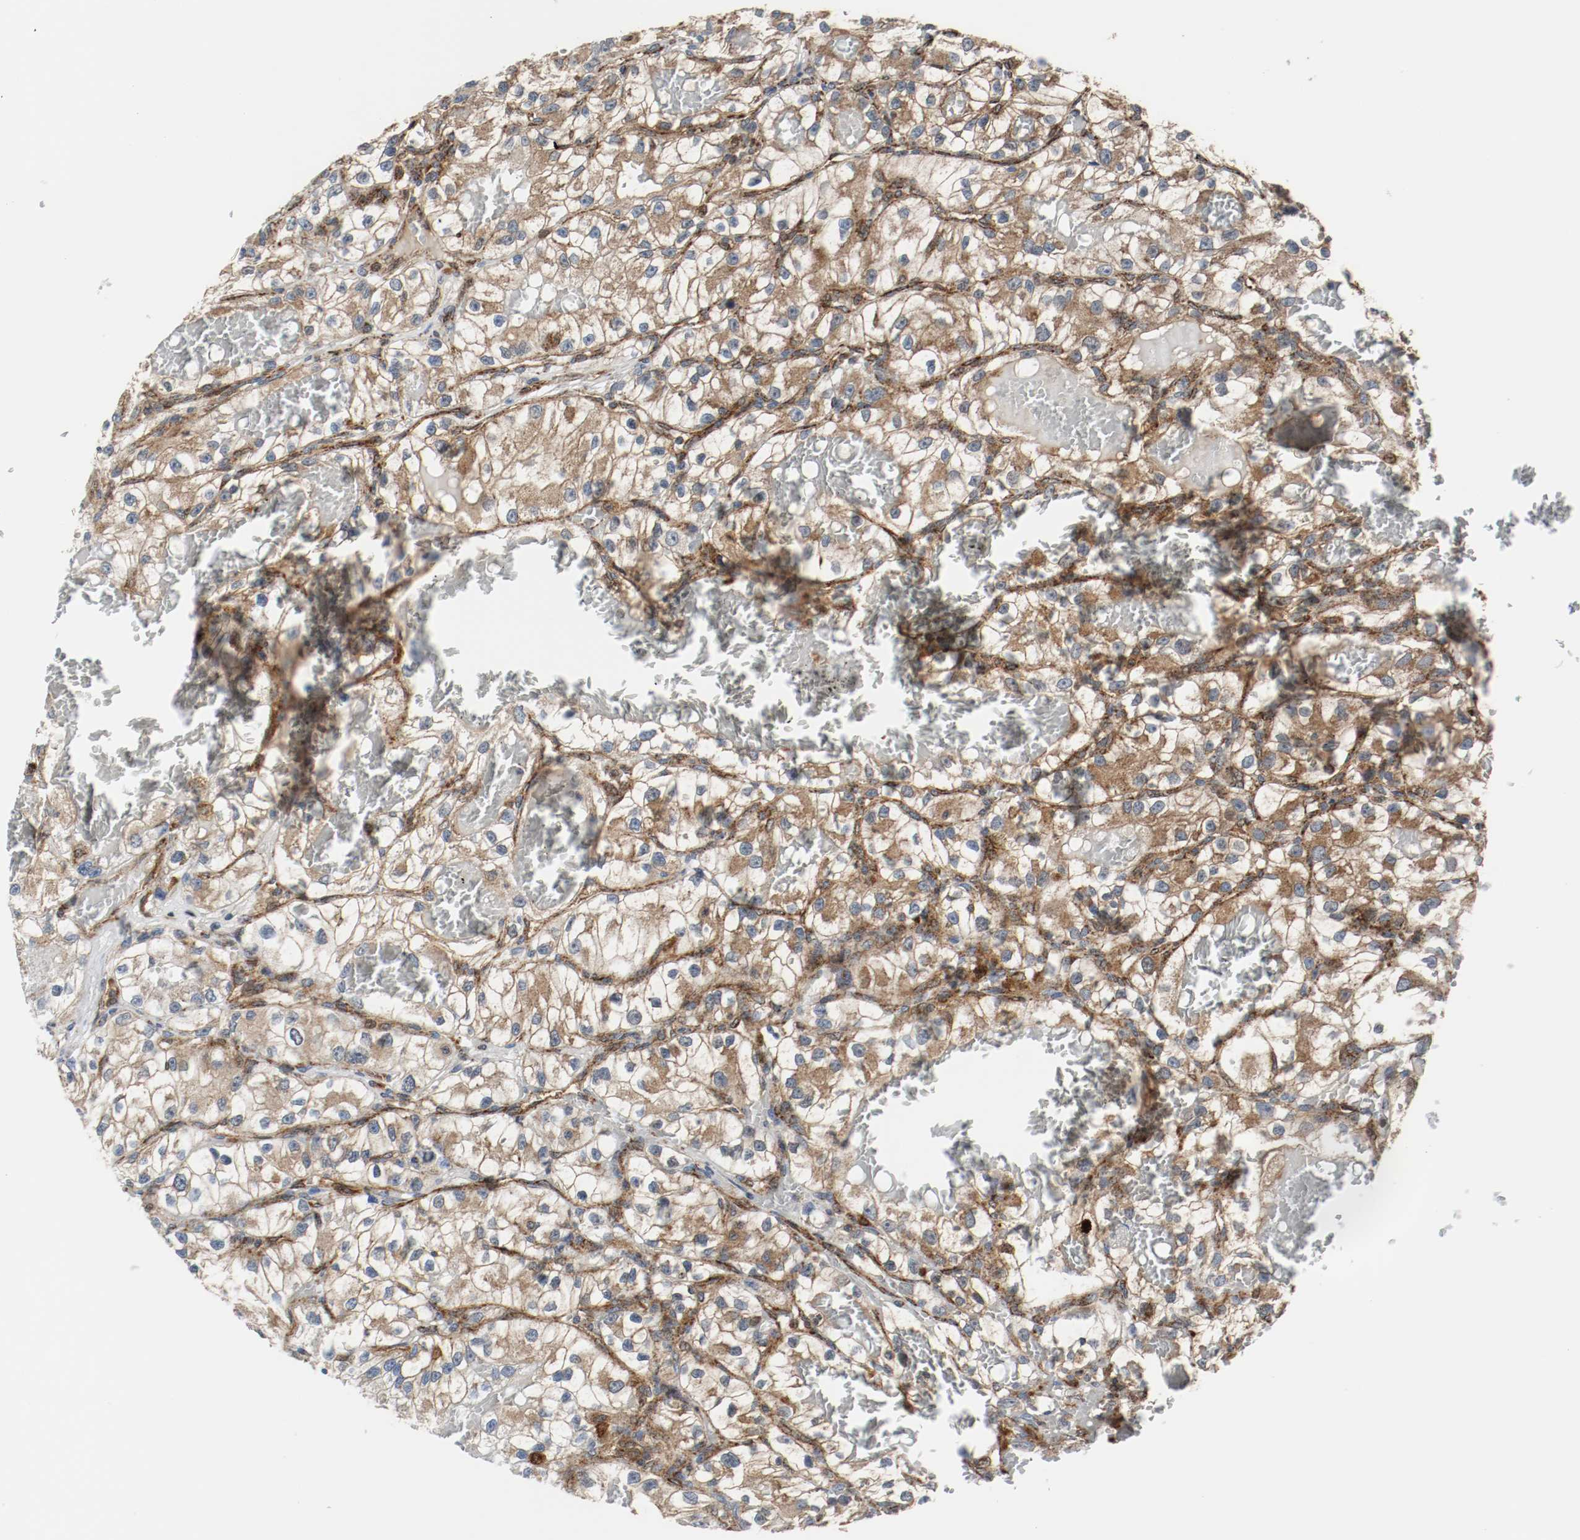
{"staining": {"intensity": "moderate", "quantity": ">75%", "location": "cytoplasmic/membranous"}, "tissue": "renal cancer", "cell_type": "Tumor cells", "image_type": "cancer", "snomed": [{"axis": "morphology", "description": "Adenocarcinoma, NOS"}, {"axis": "topography", "description": "Kidney"}], "caption": "Moderate cytoplasmic/membranous staining is seen in about >75% of tumor cells in adenocarcinoma (renal).", "gene": "TXNRD1", "patient": {"sex": "female", "age": 57}}